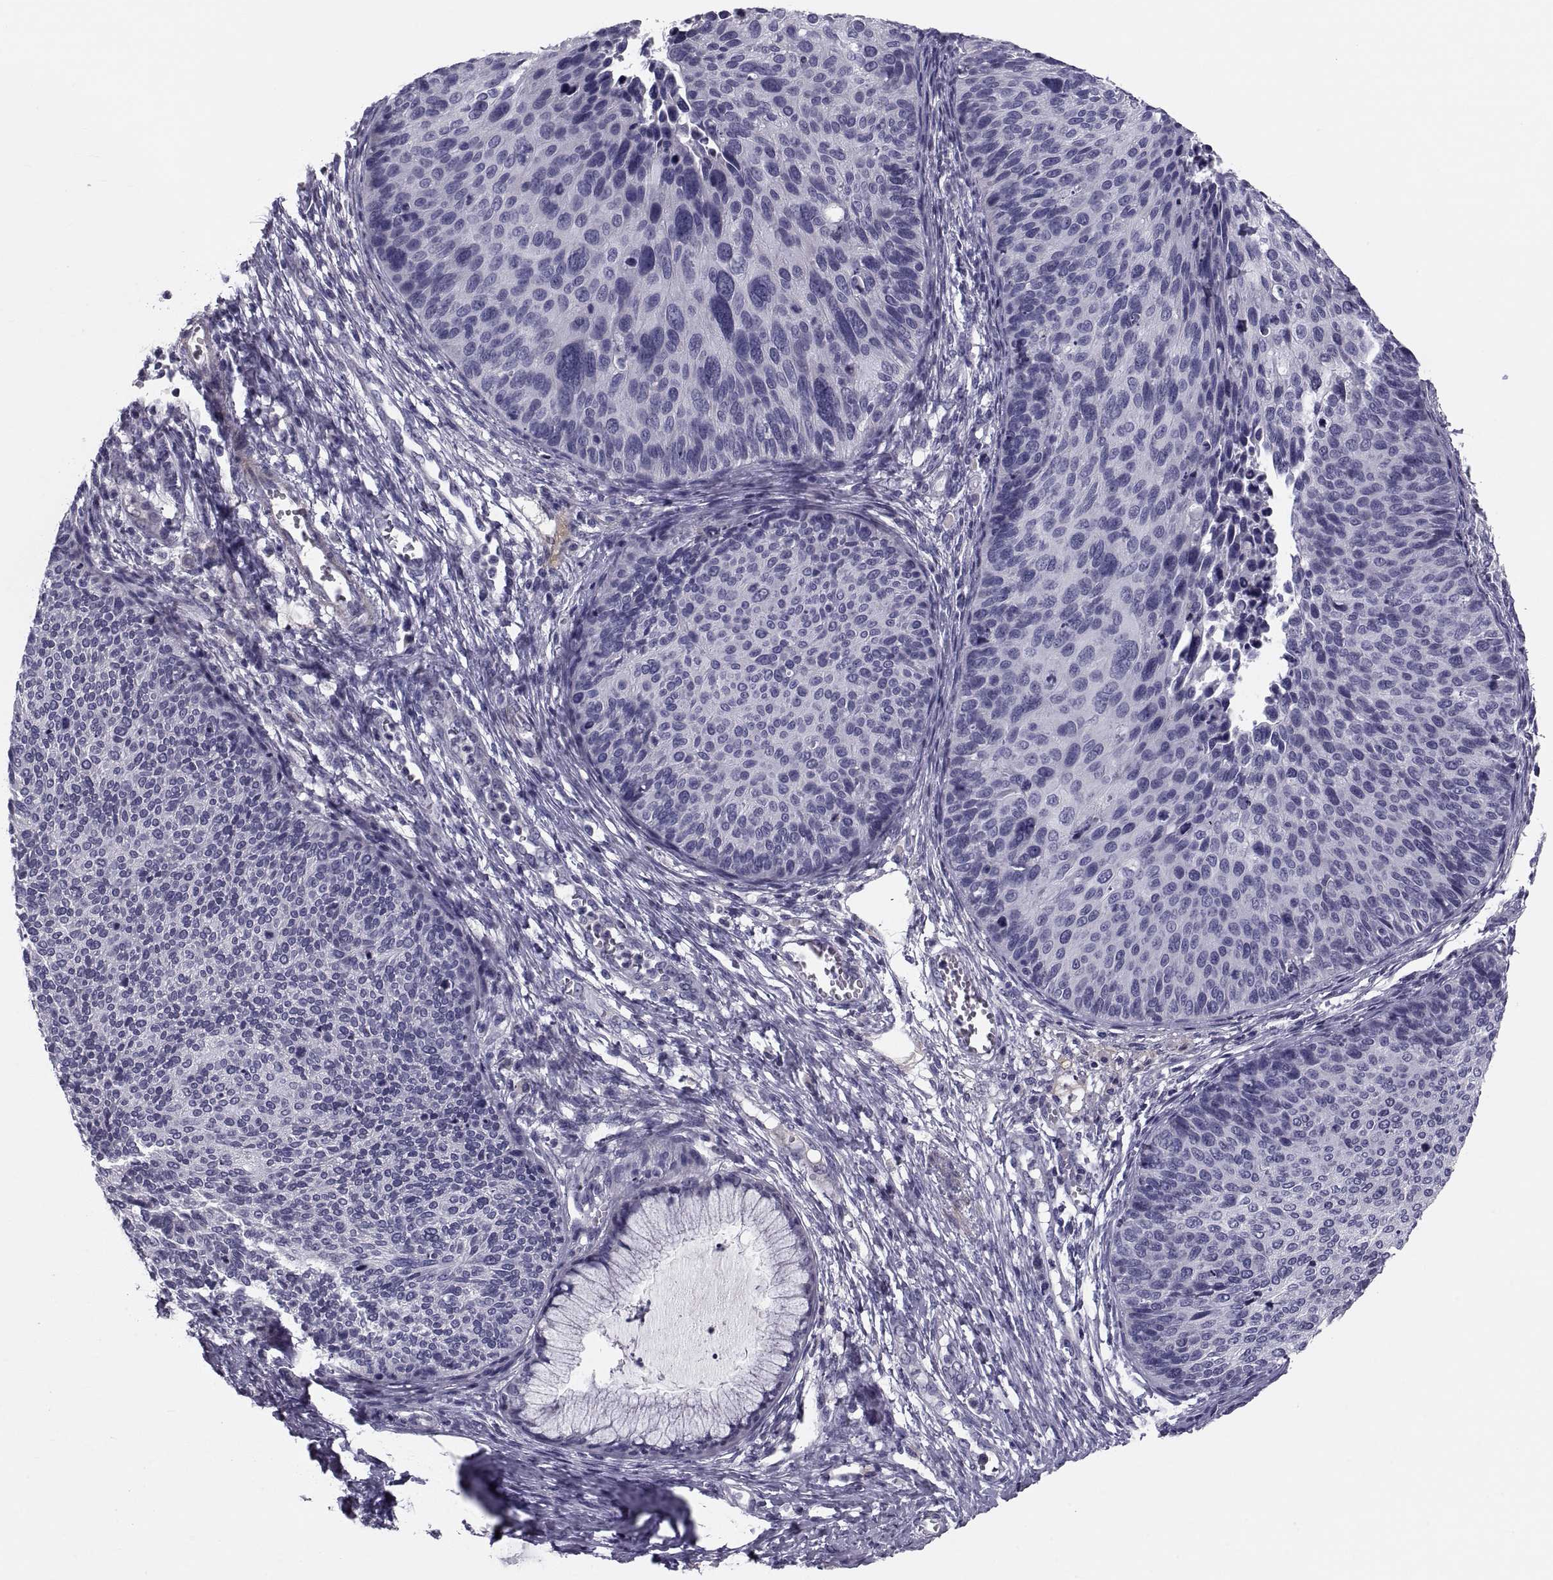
{"staining": {"intensity": "negative", "quantity": "none", "location": "none"}, "tissue": "cervical cancer", "cell_type": "Tumor cells", "image_type": "cancer", "snomed": [{"axis": "morphology", "description": "Squamous cell carcinoma, NOS"}, {"axis": "topography", "description": "Cervix"}], "caption": "Immunohistochemistry photomicrograph of neoplastic tissue: human cervical cancer stained with DAB demonstrates no significant protein positivity in tumor cells. (DAB immunohistochemistry (IHC) visualized using brightfield microscopy, high magnification).", "gene": "PDZRN4", "patient": {"sex": "female", "age": 36}}